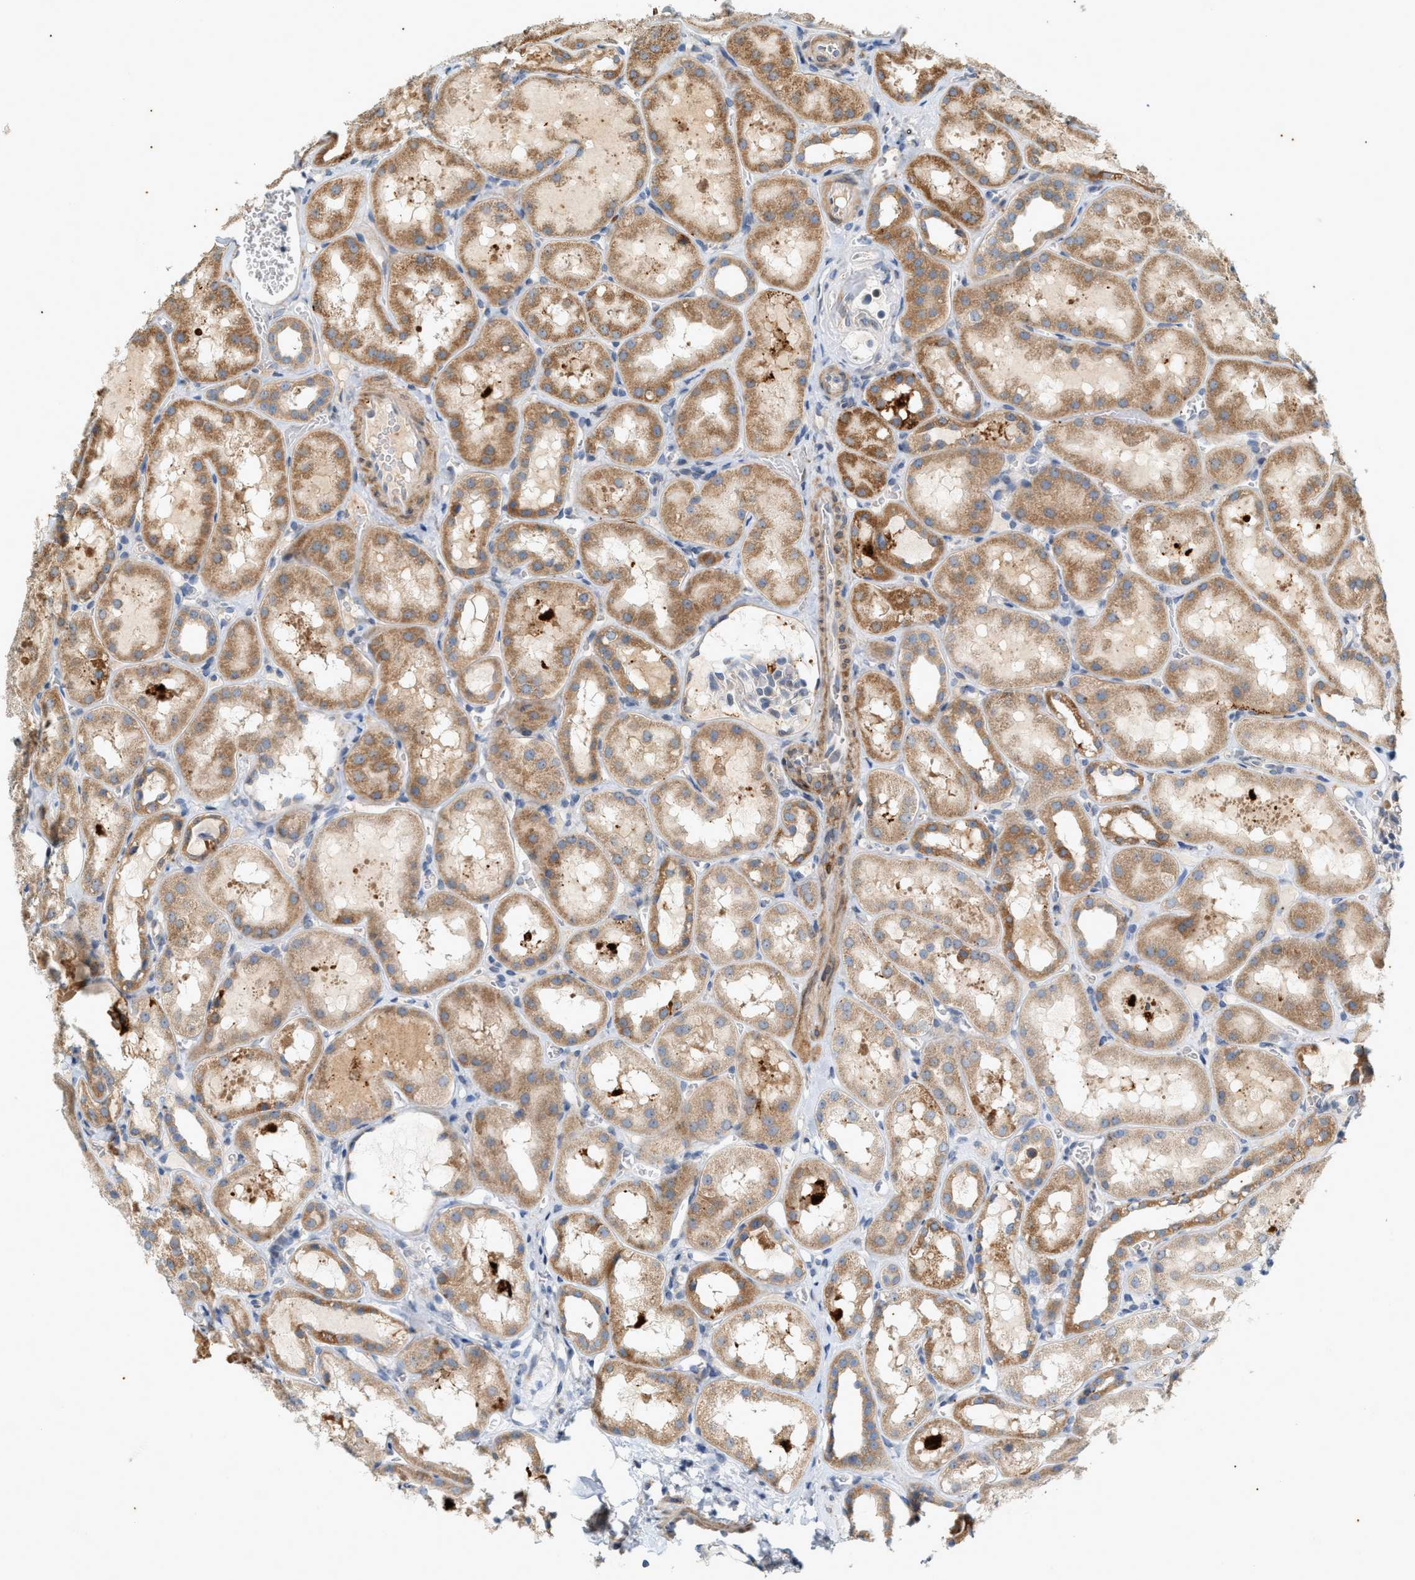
{"staining": {"intensity": "negative", "quantity": "none", "location": "none"}, "tissue": "kidney", "cell_type": "Cells in glomeruli", "image_type": "normal", "snomed": [{"axis": "morphology", "description": "Normal tissue, NOS"}, {"axis": "topography", "description": "Kidney"}, {"axis": "topography", "description": "Urinary bladder"}], "caption": "Immunohistochemistry (IHC) histopathology image of unremarkable kidney: human kidney stained with DAB demonstrates no significant protein positivity in cells in glomeruli. (DAB immunohistochemistry visualized using brightfield microscopy, high magnification).", "gene": "CHPF2", "patient": {"sex": "male", "age": 16}}